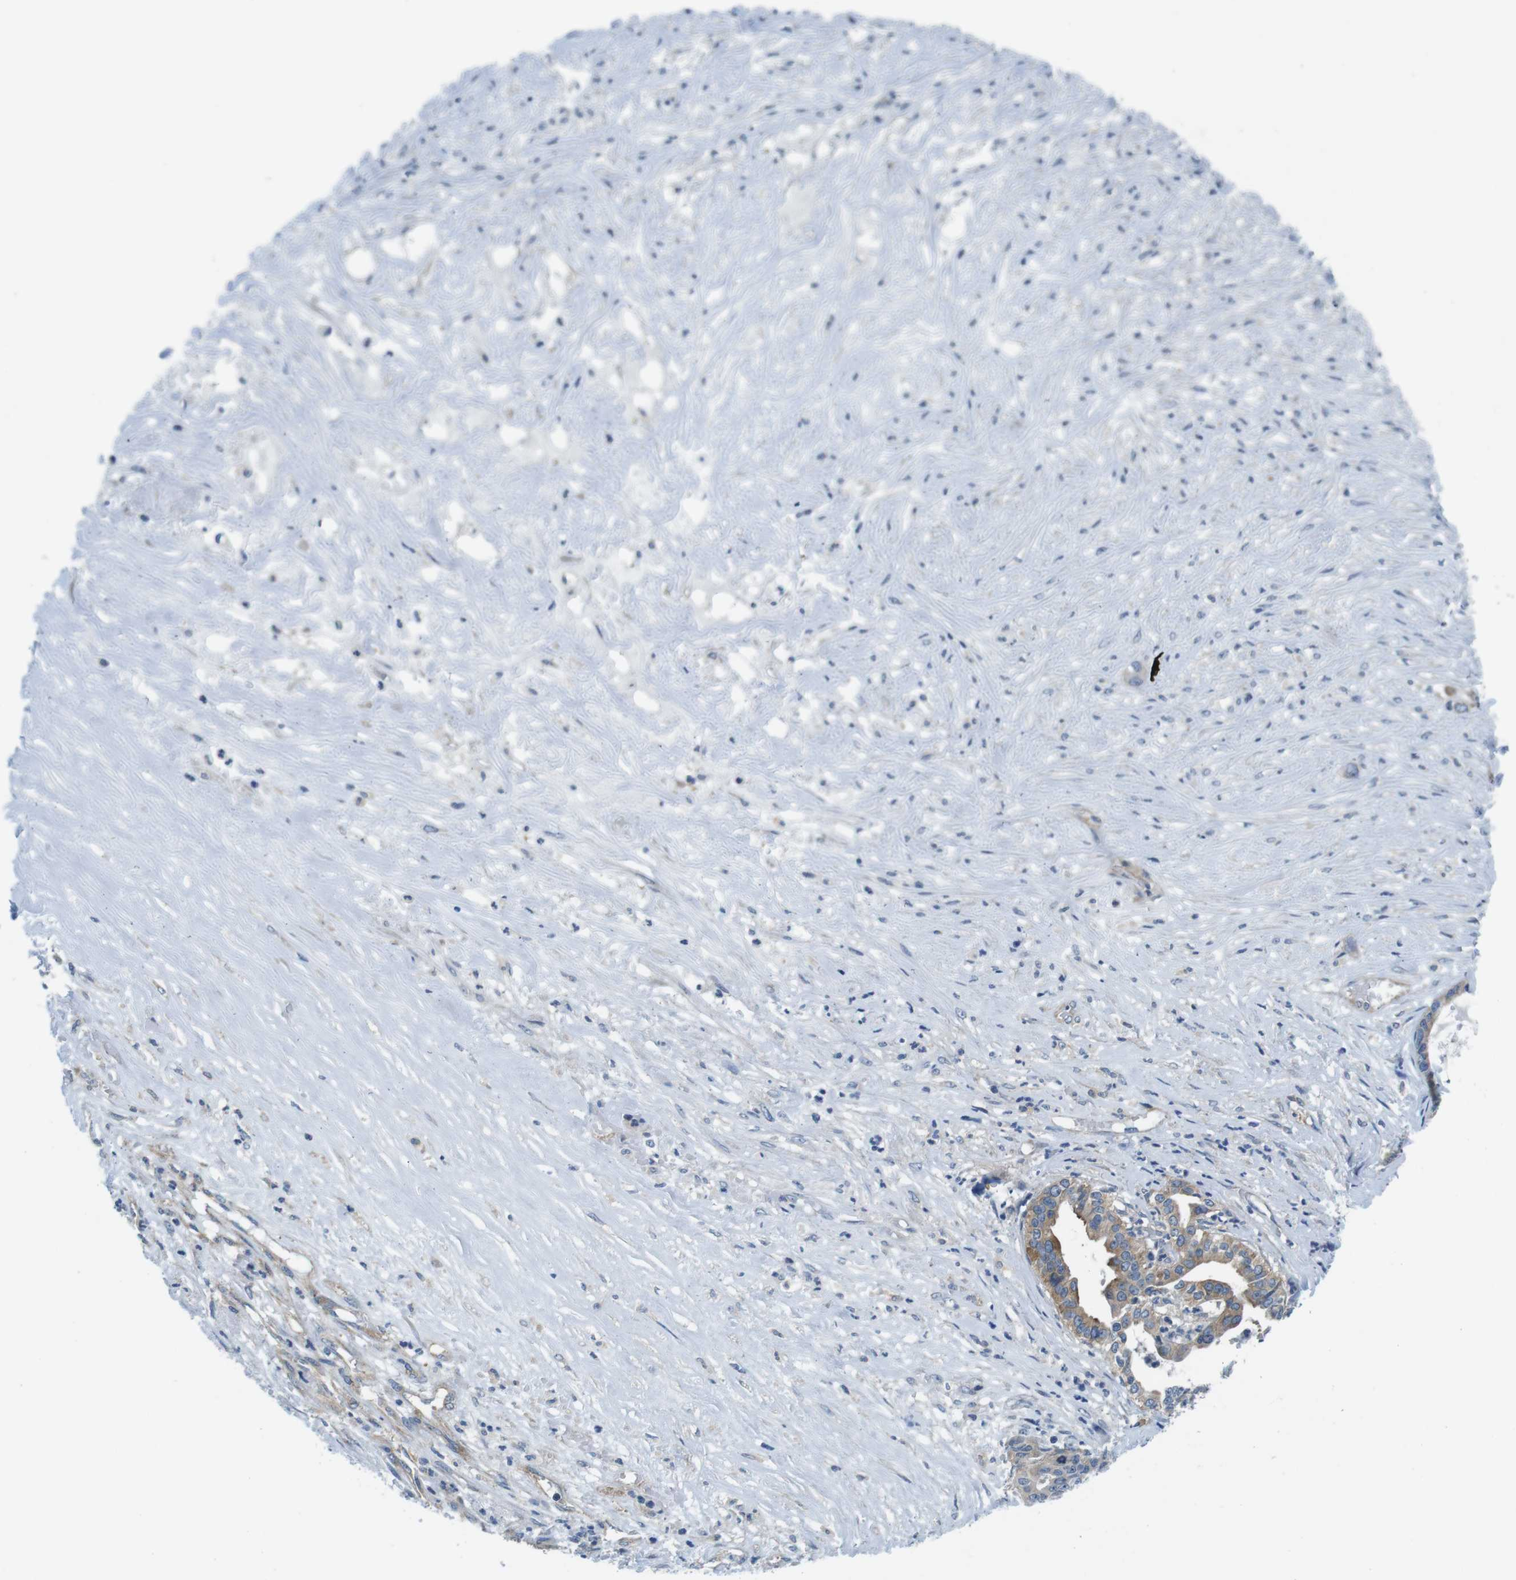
{"staining": {"intensity": "moderate", "quantity": ">75%", "location": "cytoplasmic/membranous"}, "tissue": "liver cancer", "cell_type": "Tumor cells", "image_type": "cancer", "snomed": [{"axis": "morphology", "description": "Cholangiocarcinoma"}, {"axis": "topography", "description": "Liver"}], "caption": "Immunohistochemistry (IHC) image of neoplastic tissue: liver cancer stained using immunohistochemistry displays medium levels of moderate protein expression localized specifically in the cytoplasmic/membranous of tumor cells, appearing as a cytoplasmic/membranous brown color.", "gene": "EIF2B5", "patient": {"sex": "female", "age": 61}}